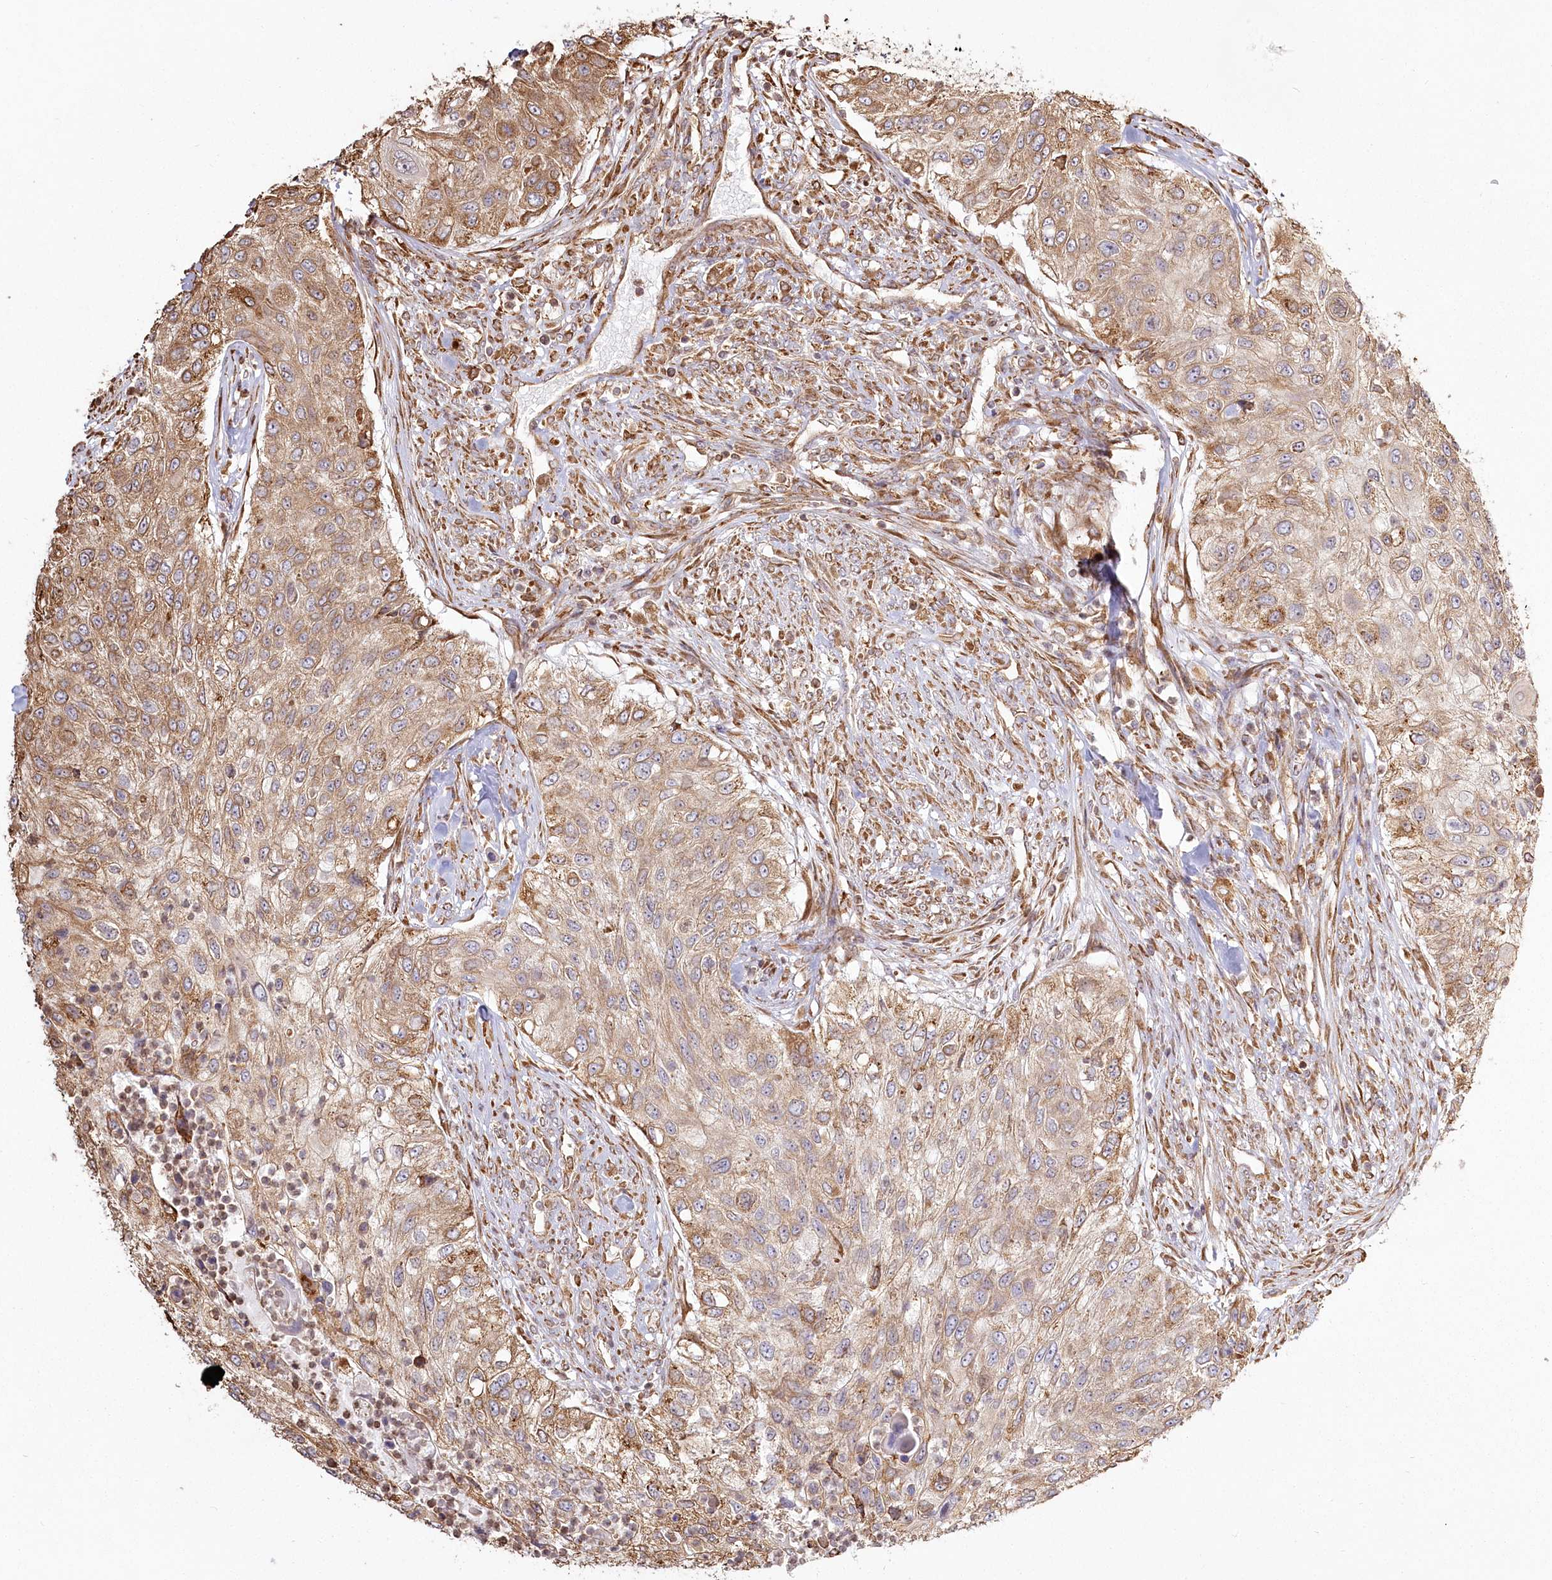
{"staining": {"intensity": "moderate", "quantity": ">75%", "location": "cytoplasmic/membranous"}, "tissue": "urothelial cancer", "cell_type": "Tumor cells", "image_type": "cancer", "snomed": [{"axis": "morphology", "description": "Urothelial carcinoma, High grade"}, {"axis": "topography", "description": "Urinary bladder"}], "caption": "This is a histology image of immunohistochemistry staining of urothelial cancer, which shows moderate expression in the cytoplasmic/membranous of tumor cells.", "gene": "FAM13A", "patient": {"sex": "female", "age": 60}}